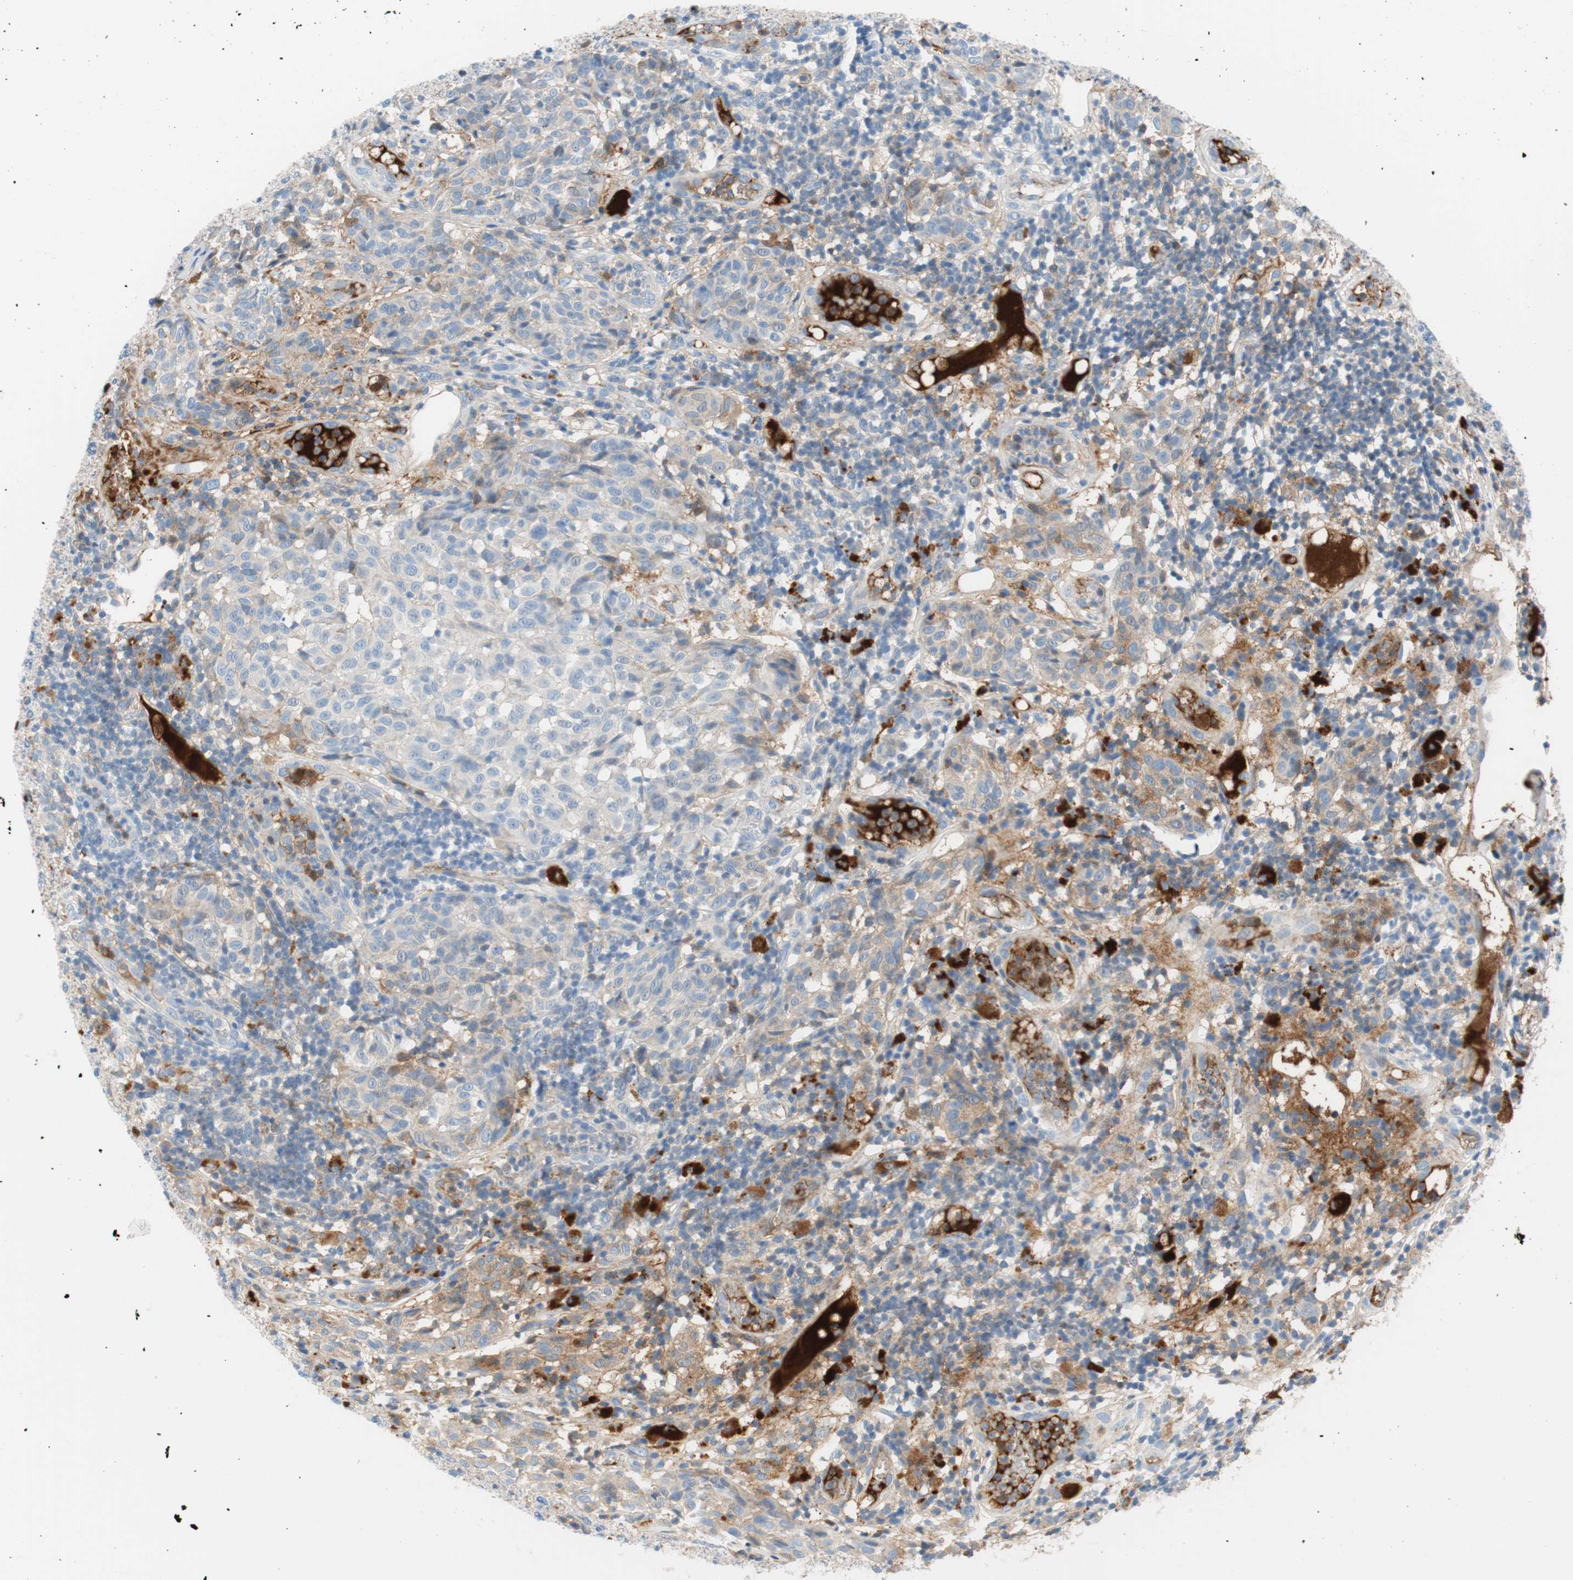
{"staining": {"intensity": "weak", "quantity": "25%-75%", "location": "cytoplasmic/membranous"}, "tissue": "melanoma", "cell_type": "Tumor cells", "image_type": "cancer", "snomed": [{"axis": "morphology", "description": "Malignant melanoma, NOS"}, {"axis": "topography", "description": "Skin"}], "caption": "Protein staining shows weak cytoplasmic/membranous expression in about 25%-75% of tumor cells in malignant melanoma. (brown staining indicates protein expression, while blue staining denotes nuclei).", "gene": "RBP4", "patient": {"sex": "female", "age": 46}}